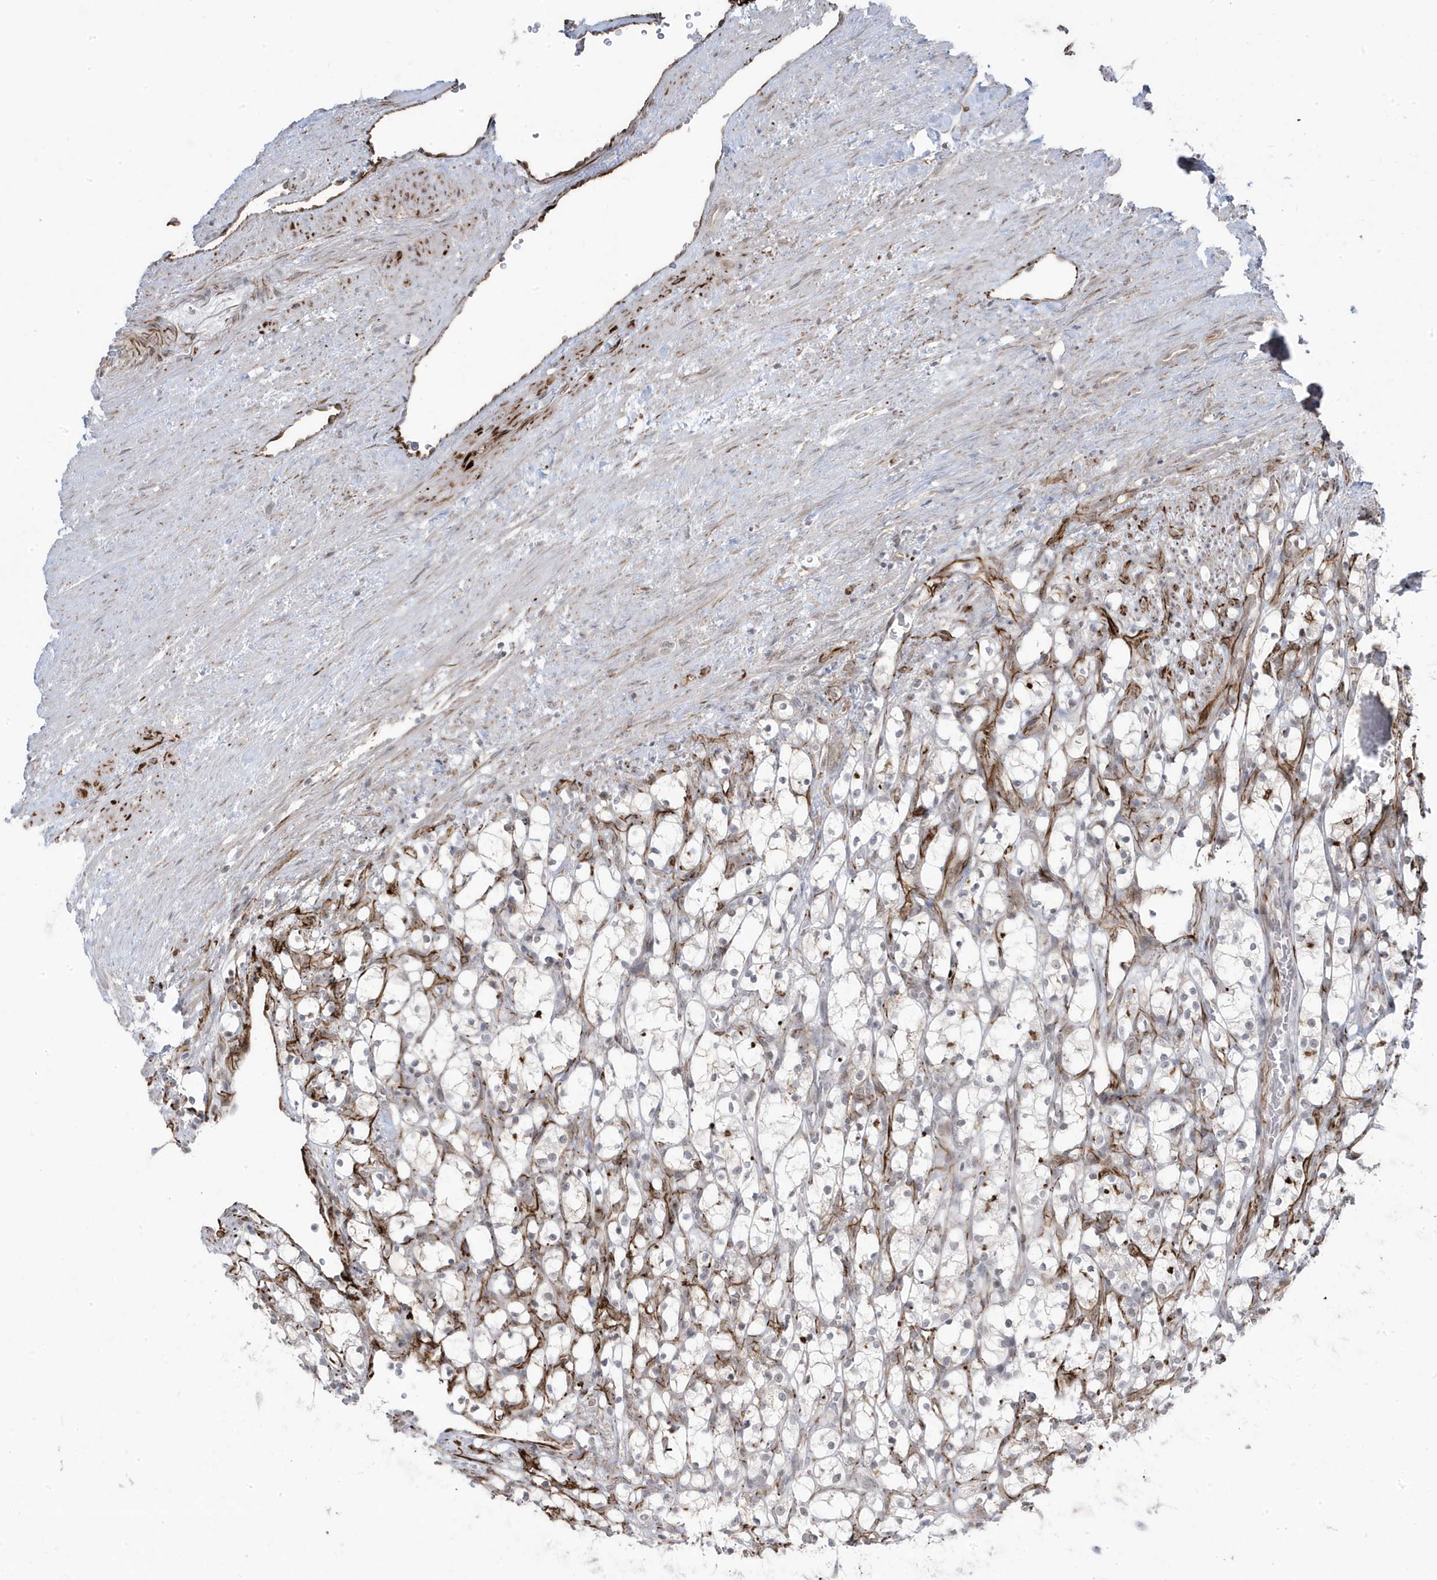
{"staining": {"intensity": "weak", "quantity": "<25%", "location": "nuclear"}, "tissue": "renal cancer", "cell_type": "Tumor cells", "image_type": "cancer", "snomed": [{"axis": "morphology", "description": "Adenocarcinoma, NOS"}, {"axis": "topography", "description": "Kidney"}], "caption": "There is no significant staining in tumor cells of renal cancer (adenocarcinoma). (DAB (3,3'-diaminobenzidine) IHC, high magnification).", "gene": "ADAMTSL3", "patient": {"sex": "female", "age": 69}}